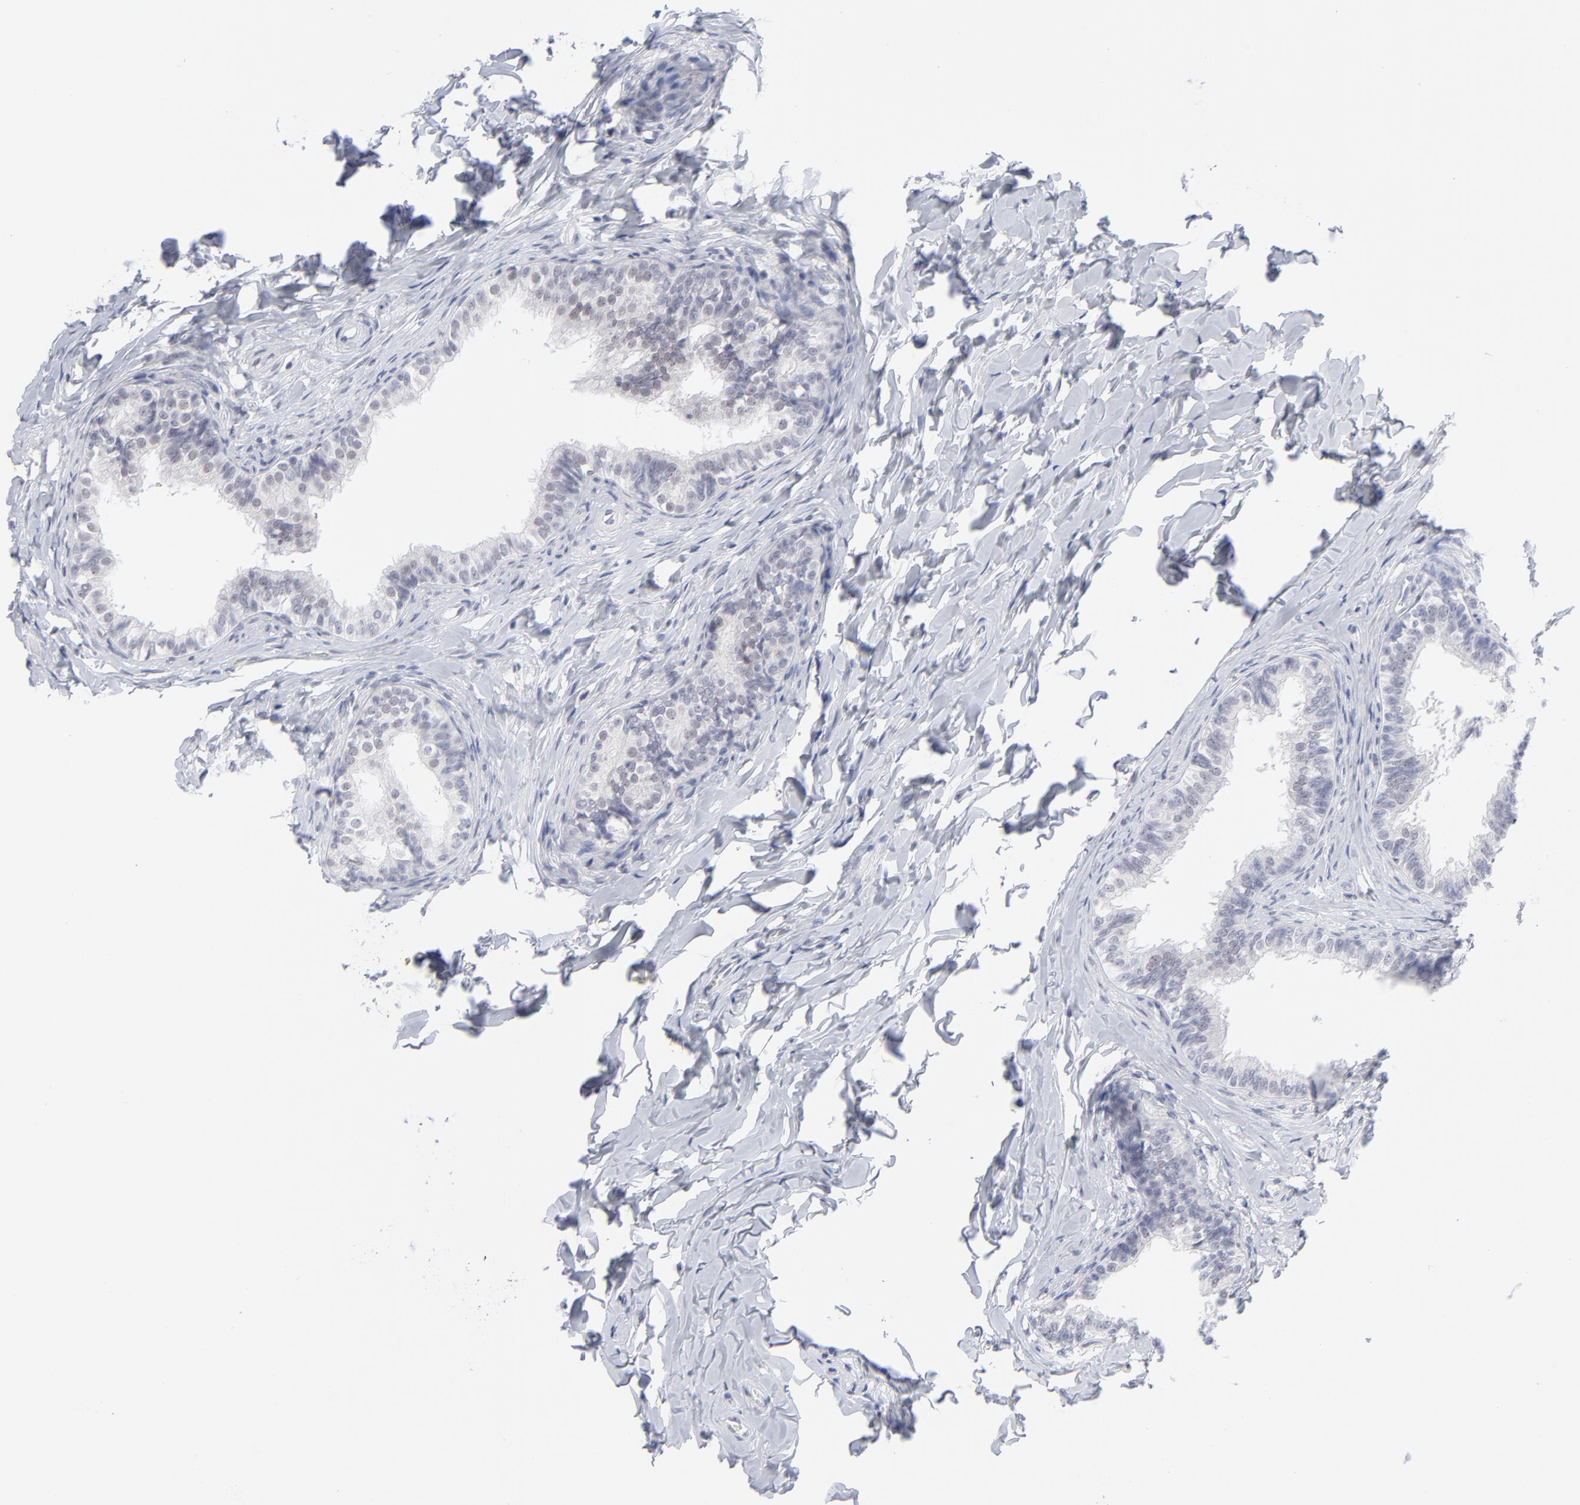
{"staining": {"intensity": "negative", "quantity": "none", "location": "none"}, "tissue": "epididymis", "cell_type": "Glandular cells", "image_type": "normal", "snomed": [{"axis": "morphology", "description": "Normal tissue, NOS"}, {"axis": "topography", "description": "Soft tissue"}, {"axis": "topography", "description": "Epididymis"}], "caption": "Protein analysis of unremarkable epididymis reveals no significant positivity in glandular cells. The staining was performed using DAB to visualize the protein expression in brown, while the nuclei were stained in blue with hematoxylin (Magnification: 20x).", "gene": "CCR2", "patient": {"sex": "male", "age": 26}}